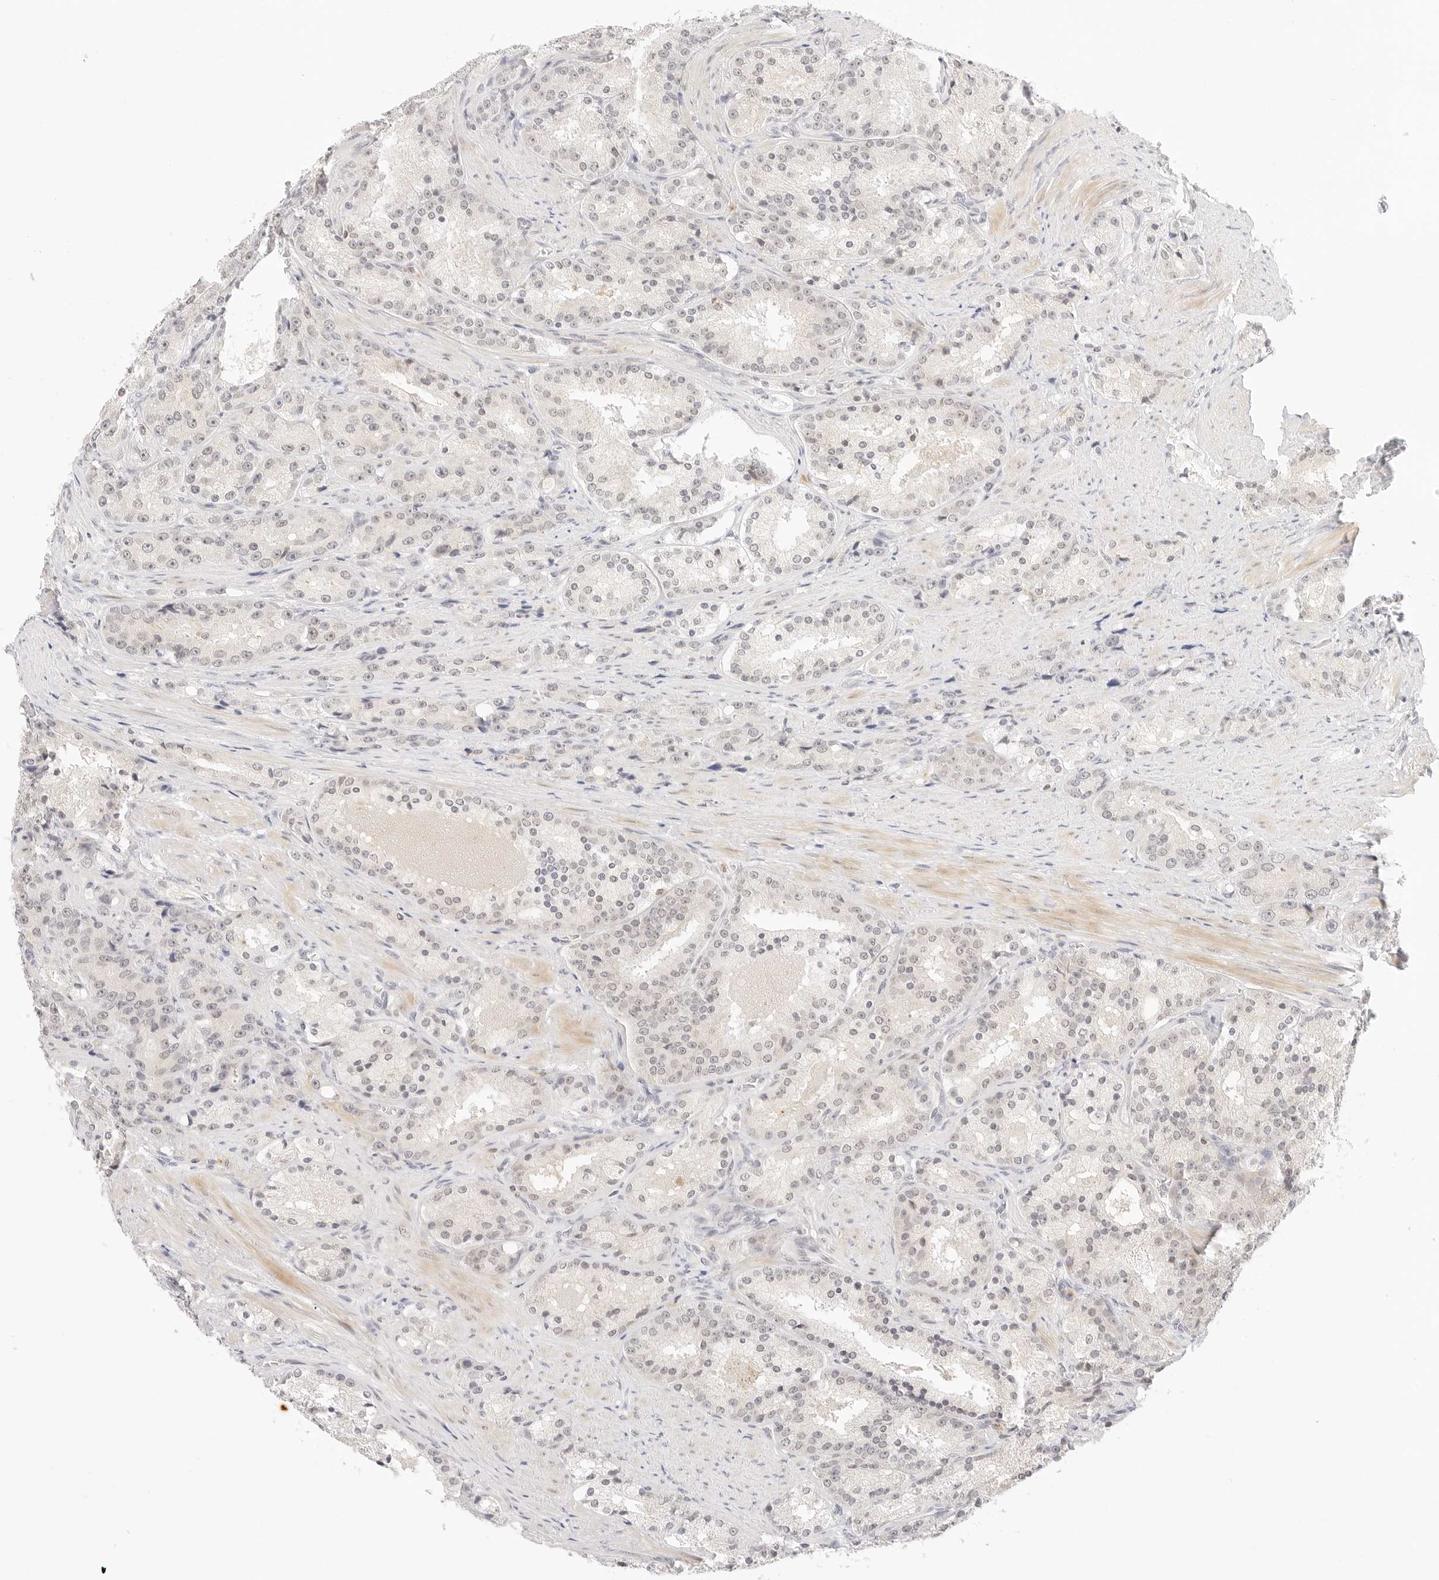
{"staining": {"intensity": "weak", "quantity": ">75%", "location": "nuclear"}, "tissue": "prostate cancer", "cell_type": "Tumor cells", "image_type": "cancer", "snomed": [{"axis": "morphology", "description": "Adenocarcinoma, High grade"}, {"axis": "topography", "description": "Prostate"}], "caption": "Immunohistochemical staining of prostate cancer (high-grade adenocarcinoma) displays weak nuclear protein expression in about >75% of tumor cells.", "gene": "XKR4", "patient": {"sex": "male", "age": 60}}